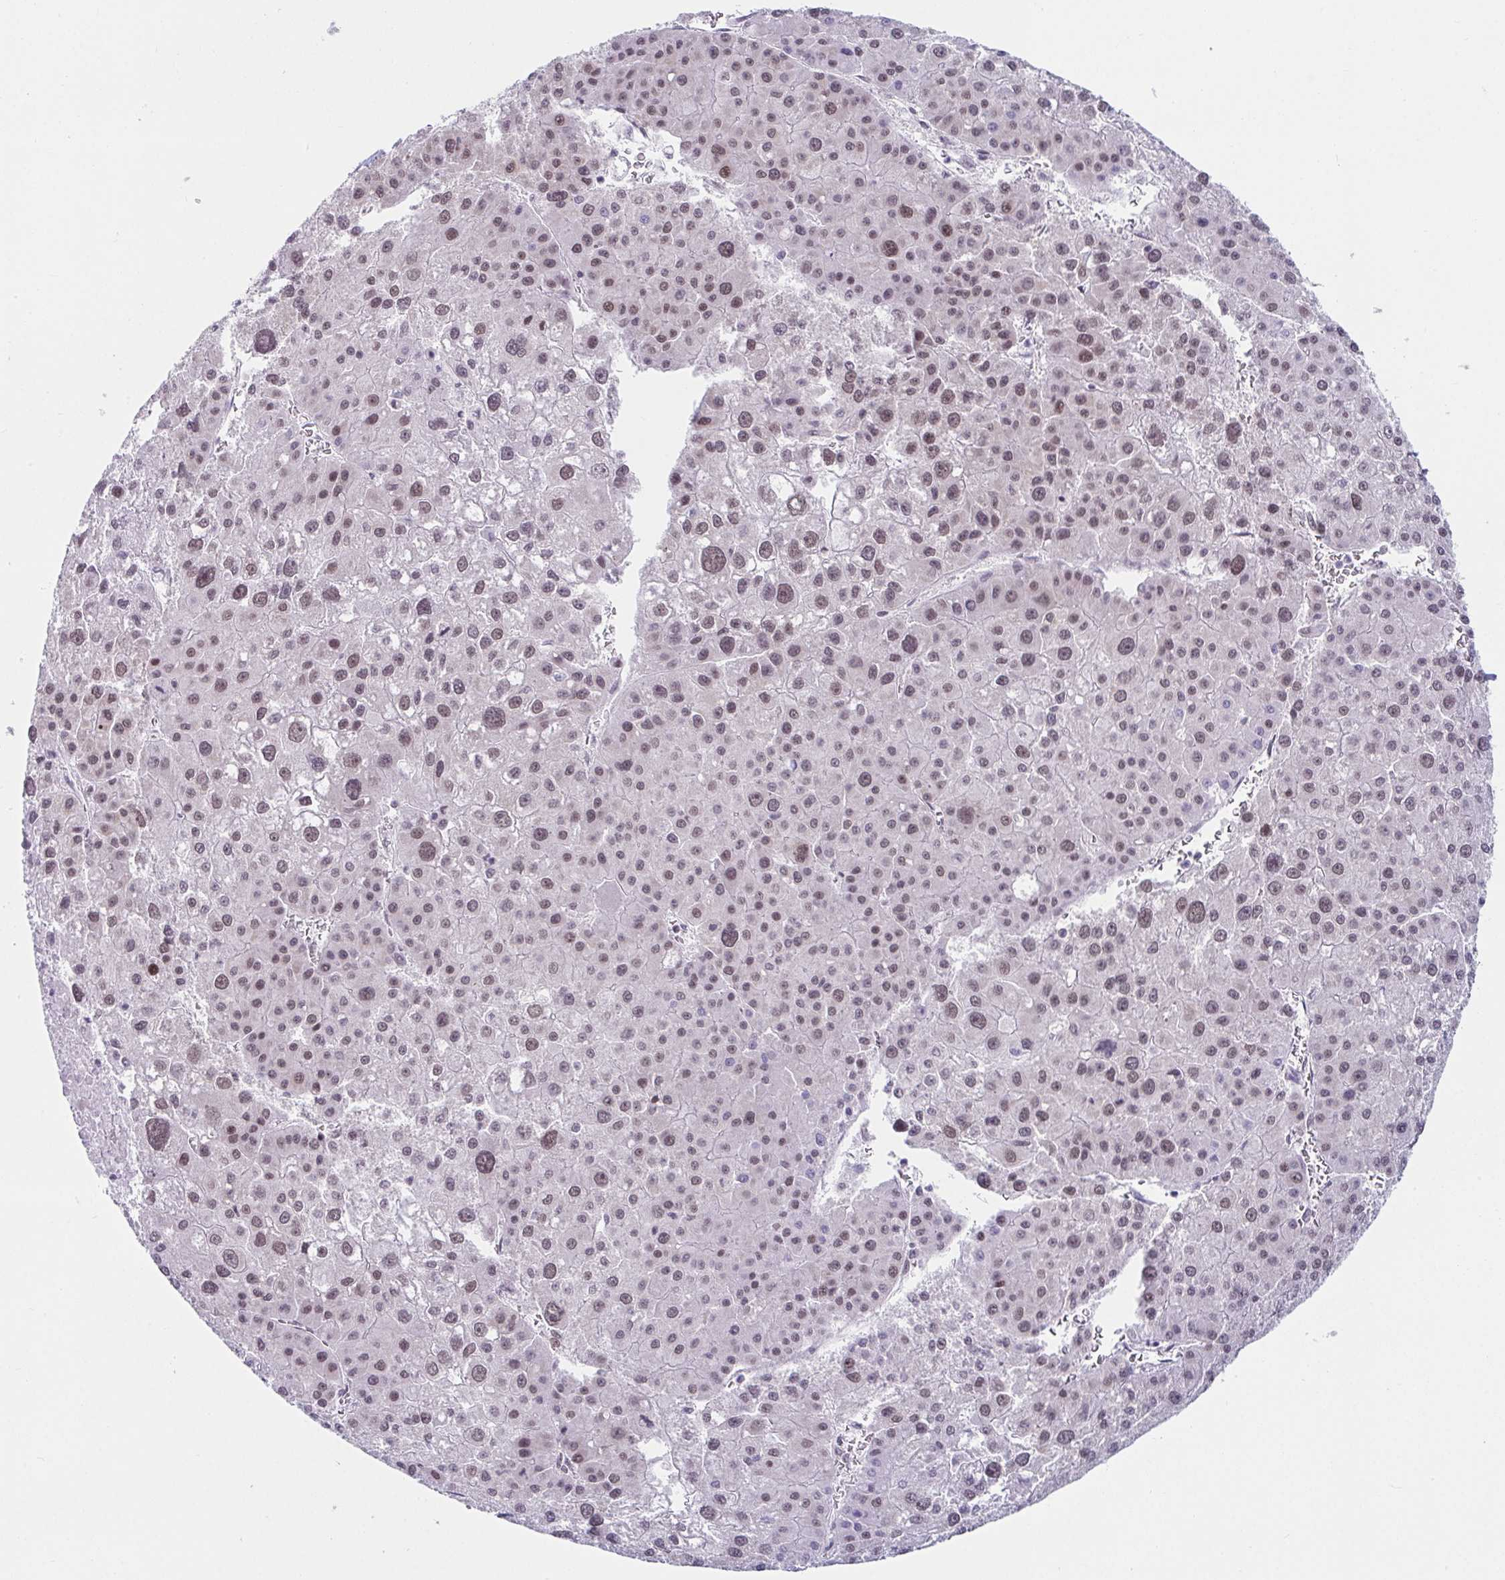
{"staining": {"intensity": "moderate", "quantity": ">75%", "location": "nuclear"}, "tissue": "liver cancer", "cell_type": "Tumor cells", "image_type": "cancer", "snomed": [{"axis": "morphology", "description": "Carcinoma, Hepatocellular, NOS"}, {"axis": "topography", "description": "Liver"}], "caption": "The micrograph displays immunohistochemical staining of liver cancer. There is moderate nuclear positivity is present in approximately >75% of tumor cells.", "gene": "WDR72", "patient": {"sex": "male", "age": 73}}